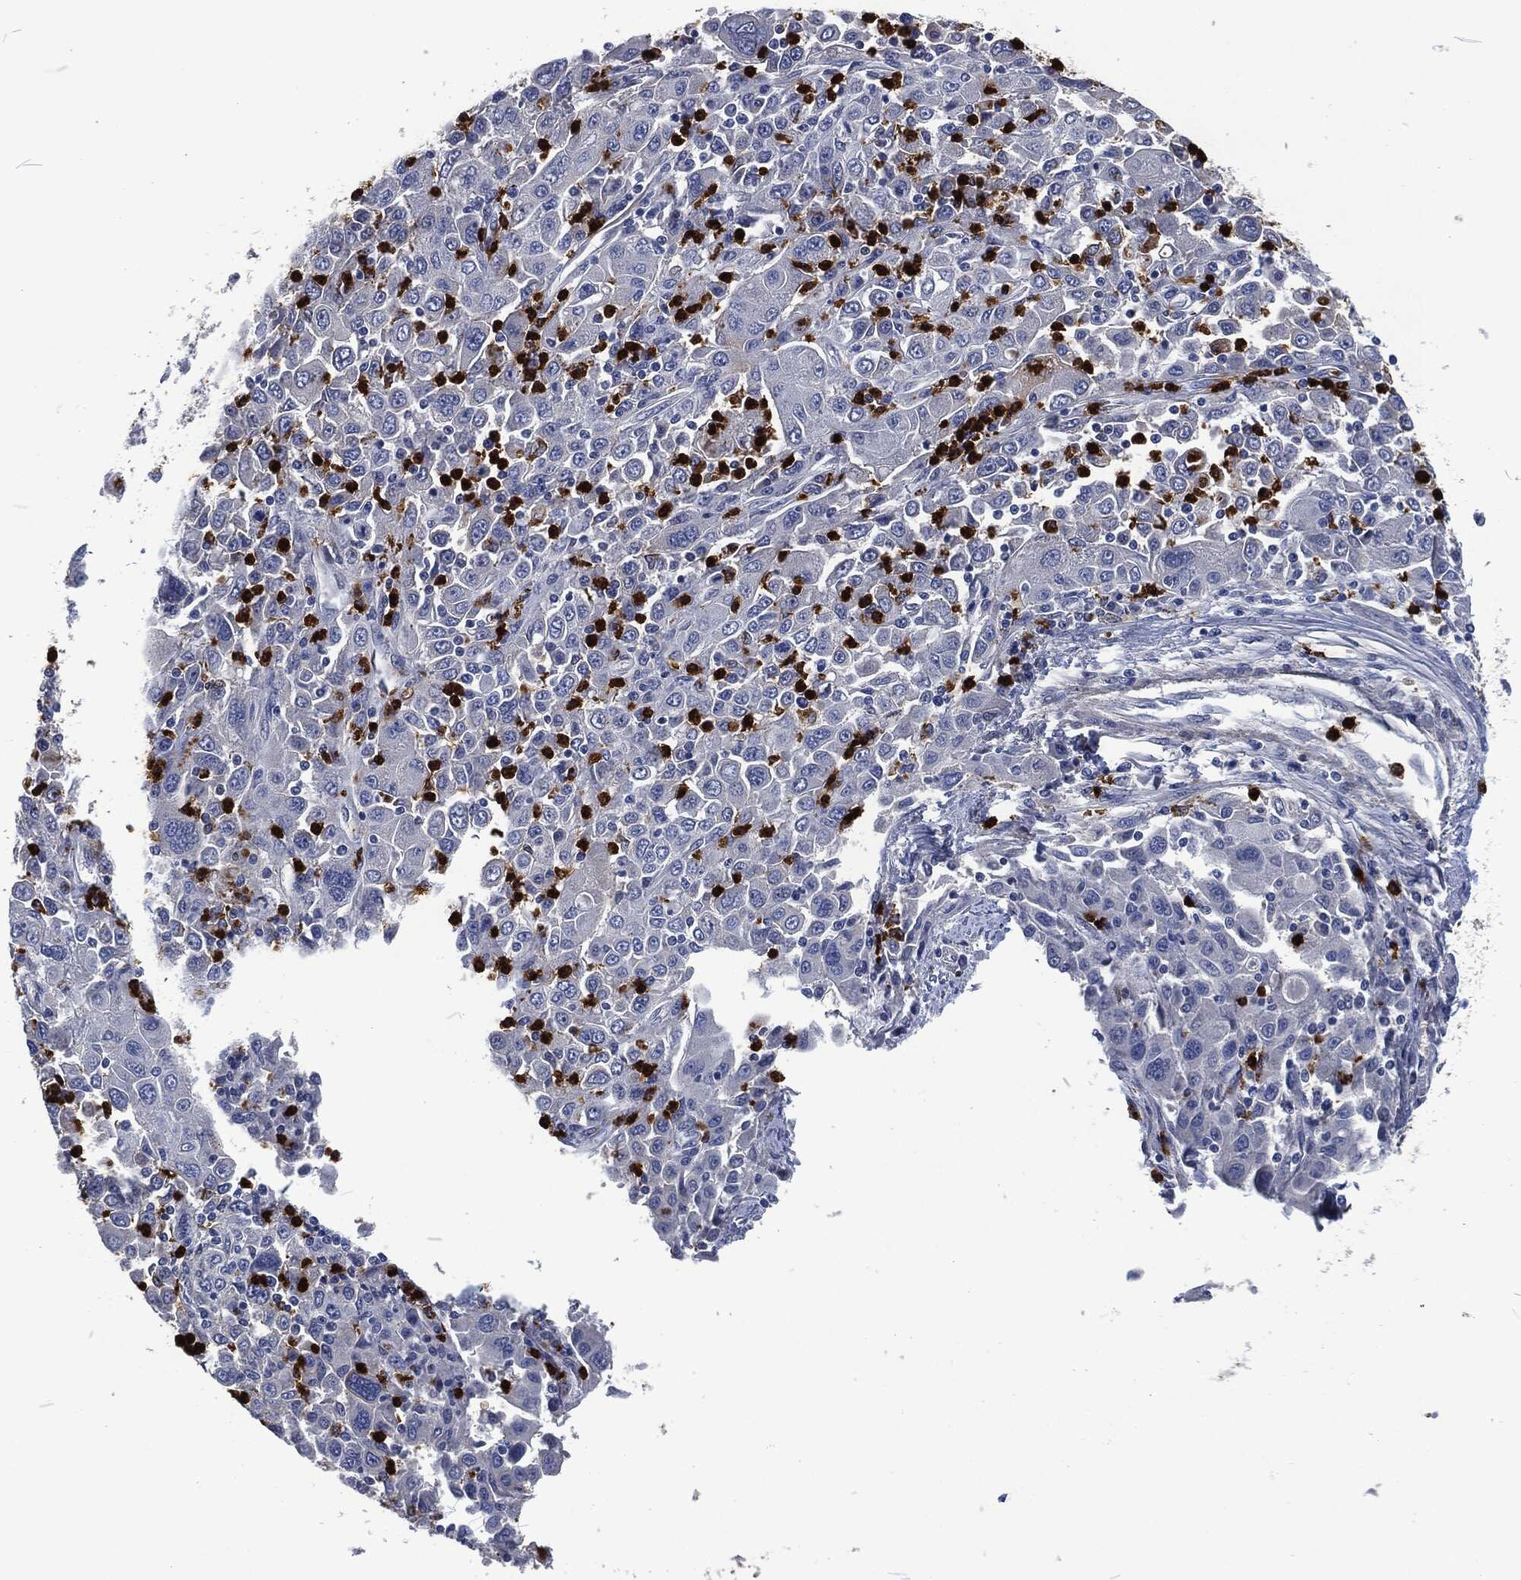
{"staining": {"intensity": "negative", "quantity": "none", "location": "none"}, "tissue": "stomach cancer", "cell_type": "Tumor cells", "image_type": "cancer", "snomed": [{"axis": "morphology", "description": "Adenocarcinoma, NOS"}, {"axis": "topography", "description": "Stomach"}], "caption": "Photomicrograph shows no protein staining in tumor cells of stomach cancer (adenocarcinoma) tissue. (DAB (3,3'-diaminobenzidine) IHC with hematoxylin counter stain).", "gene": "MPO", "patient": {"sex": "male", "age": 56}}